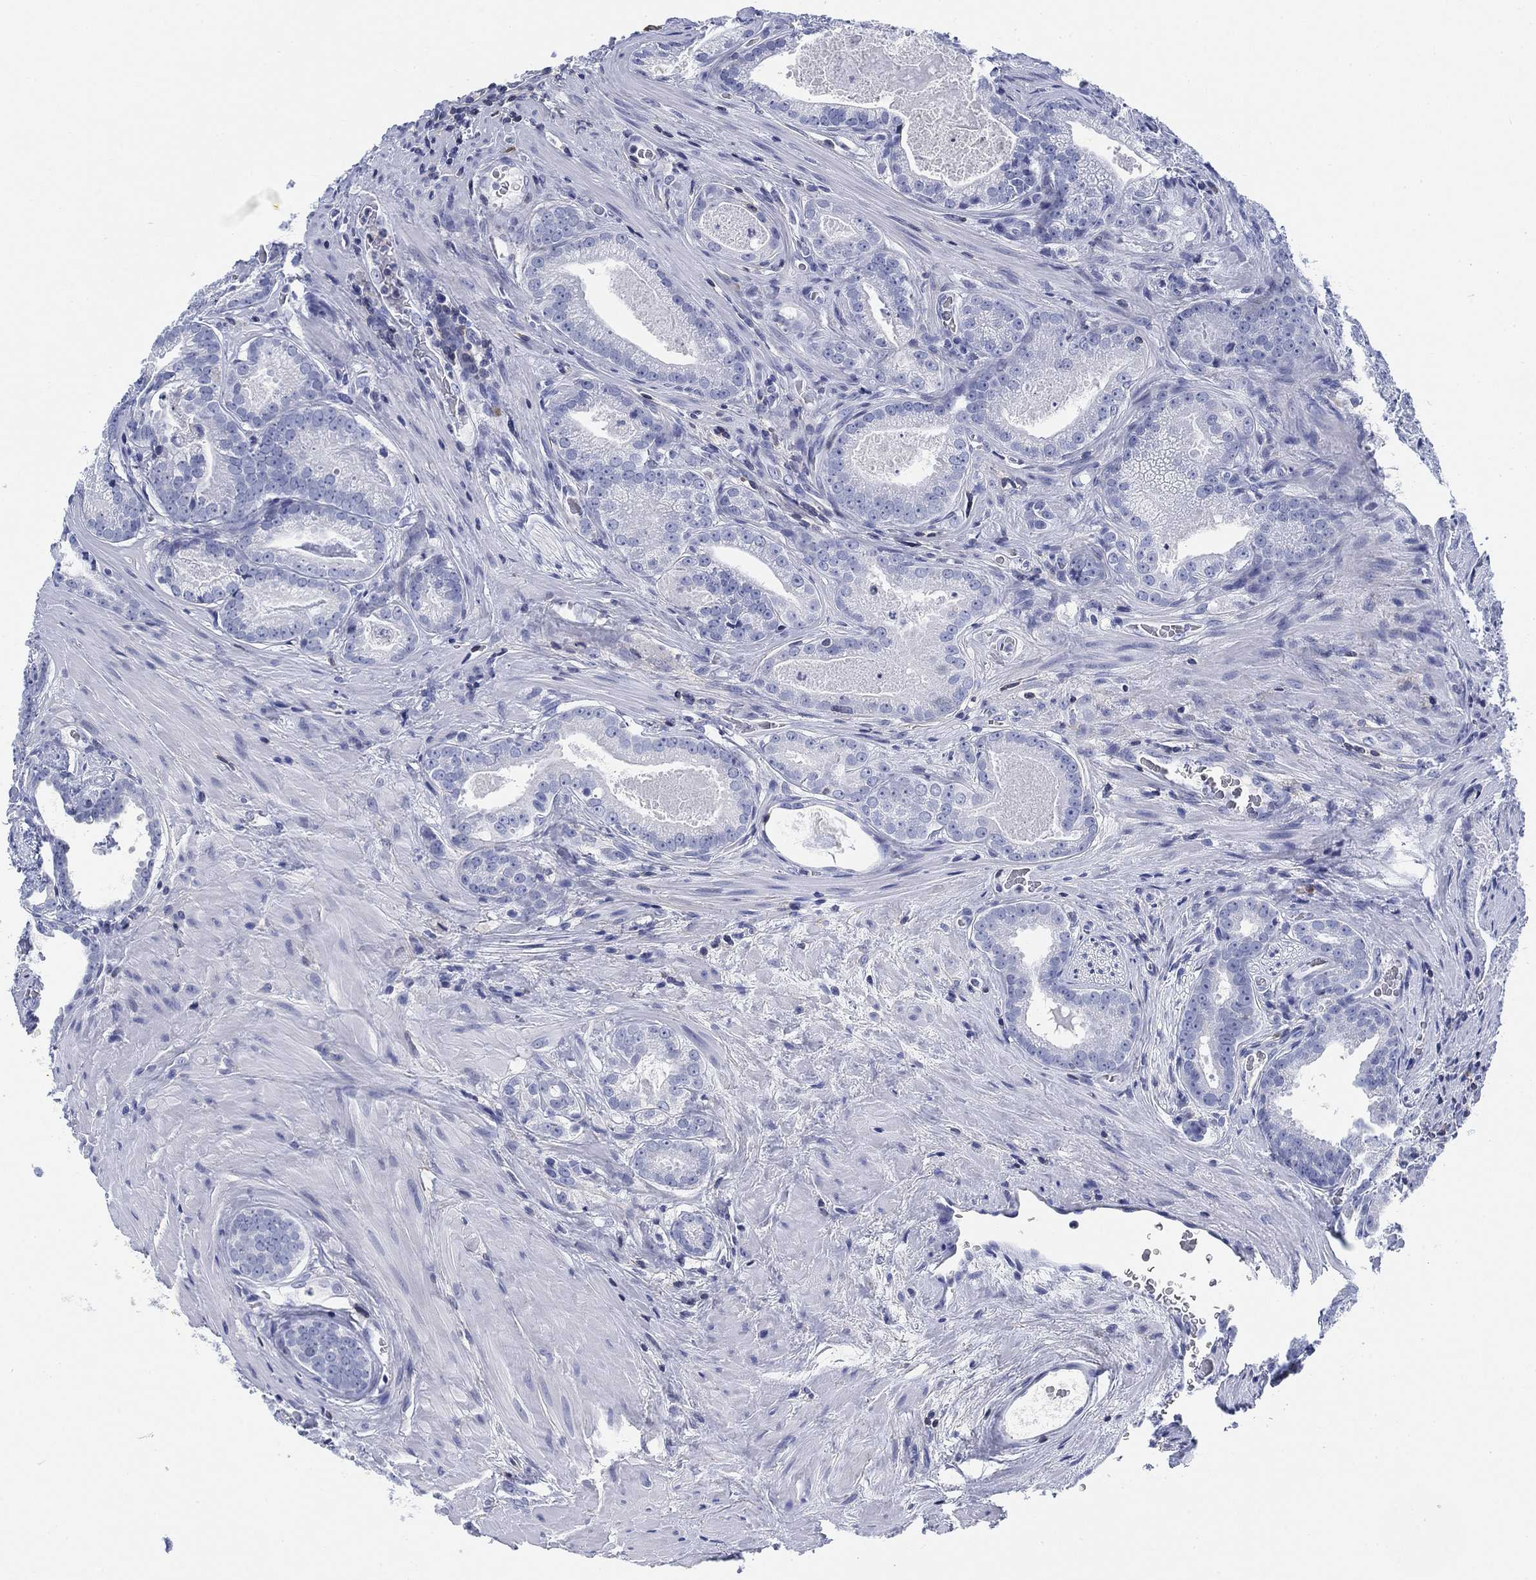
{"staining": {"intensity": "negative", "quantity": "none", "location": "none"}, "tissue": "prostate cancer", "cell_type": "Tumor cells", "image_type": "cancer", "snomed": [{"axis": "morphology", "description": "Adenocarcinoma, NOS"}, {"axis": "topography", "description": "Prostate"}], "caption": "Image shows no protein expression in tumor cells of adenocarcinoma (prostate) tissue.", "gene": "FYB1", "patient": {"sex": "male", "age": 61}}